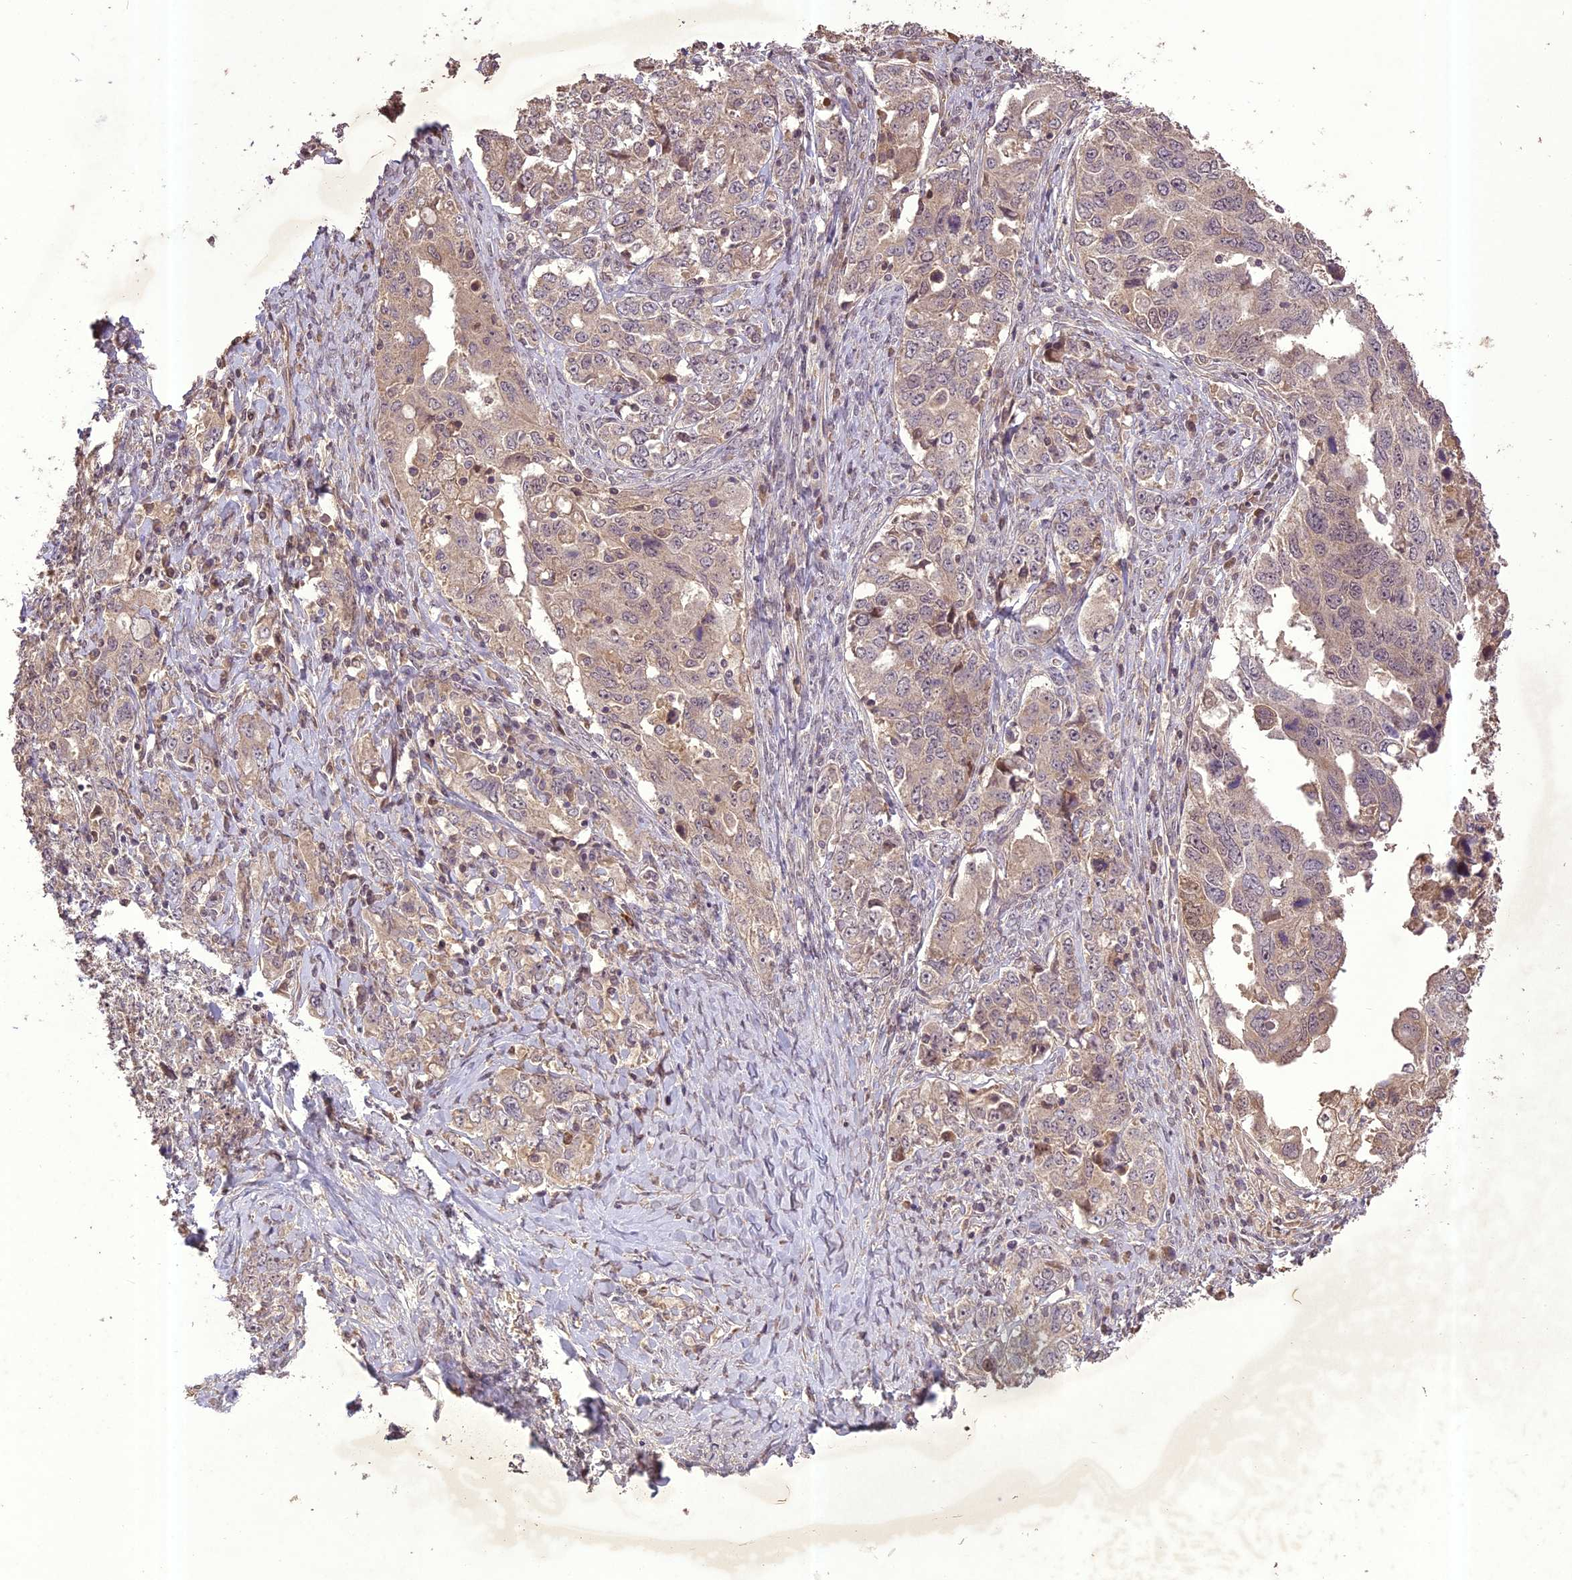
{"staining": {"intensity": "weak", "quantity": "<25%", "location": "cytoplasmic/membranous"}, "tissue": "ovarian cancer", "cell_type": "Tumor cells", "image_type": "cancer", "snomed": [{"axis": "morphology", "description": "Carcinoma, endometroid"}, {"axis": "topography", "description": "Ovary"}], "caption": "Ovarian endometroid carcinoma was stained to show a protein in brown. There is no significant positivity in tumor cells.", "gene": "TIGD7", "patient": {"sex": "female", "age": 62}}